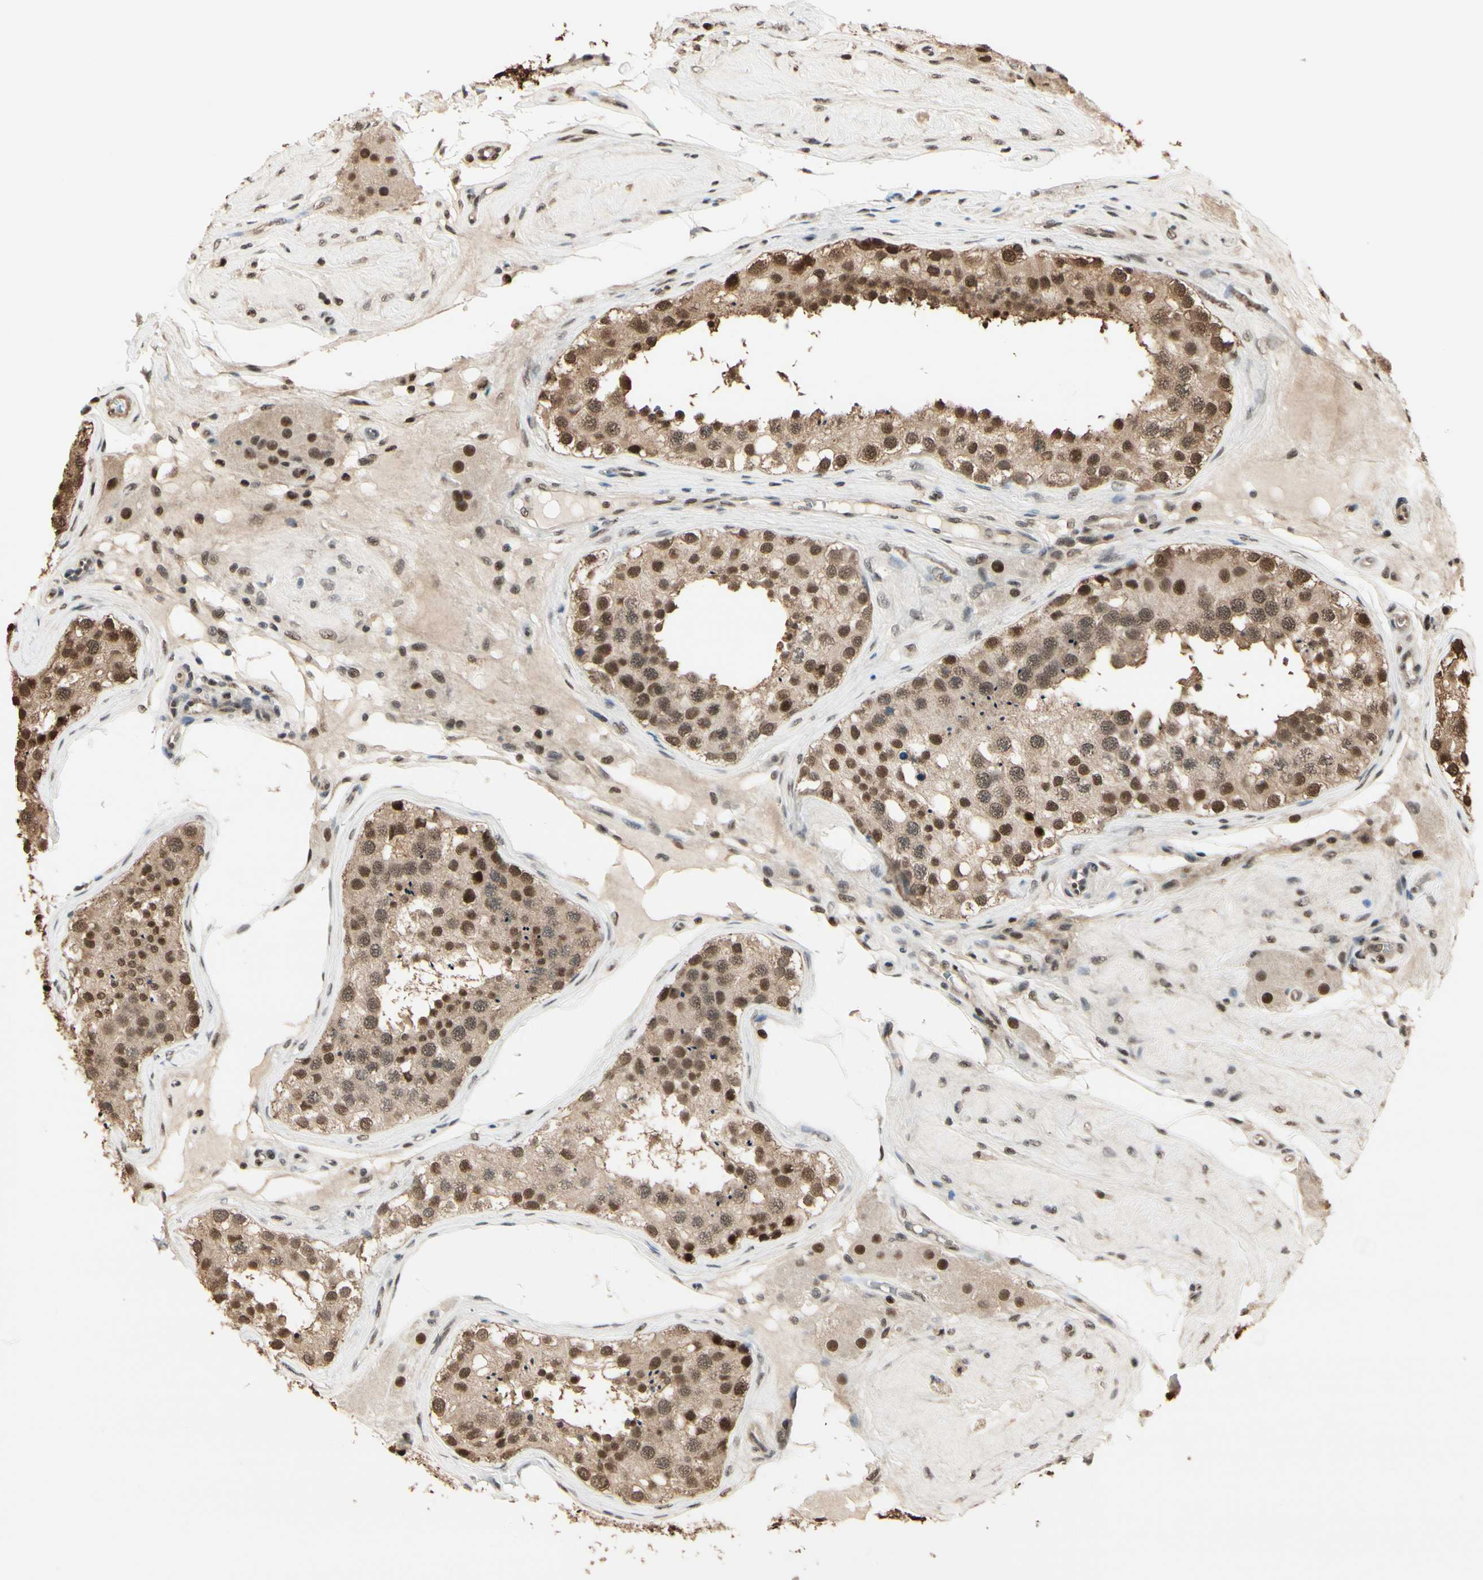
{"staining": {"intensity": "moderate", "quantity": ">75%", "location": "cytoplasmic/membranous,nuclear"}, "tissue": "testis", "cell_type": "Cells in seminiferous ducts", "image_type": "normal", "snomed": [{"axis": "morphology", "description": "Normal tissue, NOS"}, {"axis": "topography", "description": "Testis"}], "caption": "Protein staining of normal testis shows moderate cytoplasmic/membranous,nuclear staining in approximately >75% of cells in seminiferous ducts. Nuclei are stained in blue.", "gene": "HSF1", "patient": {"sex": "male", "age": 68}}